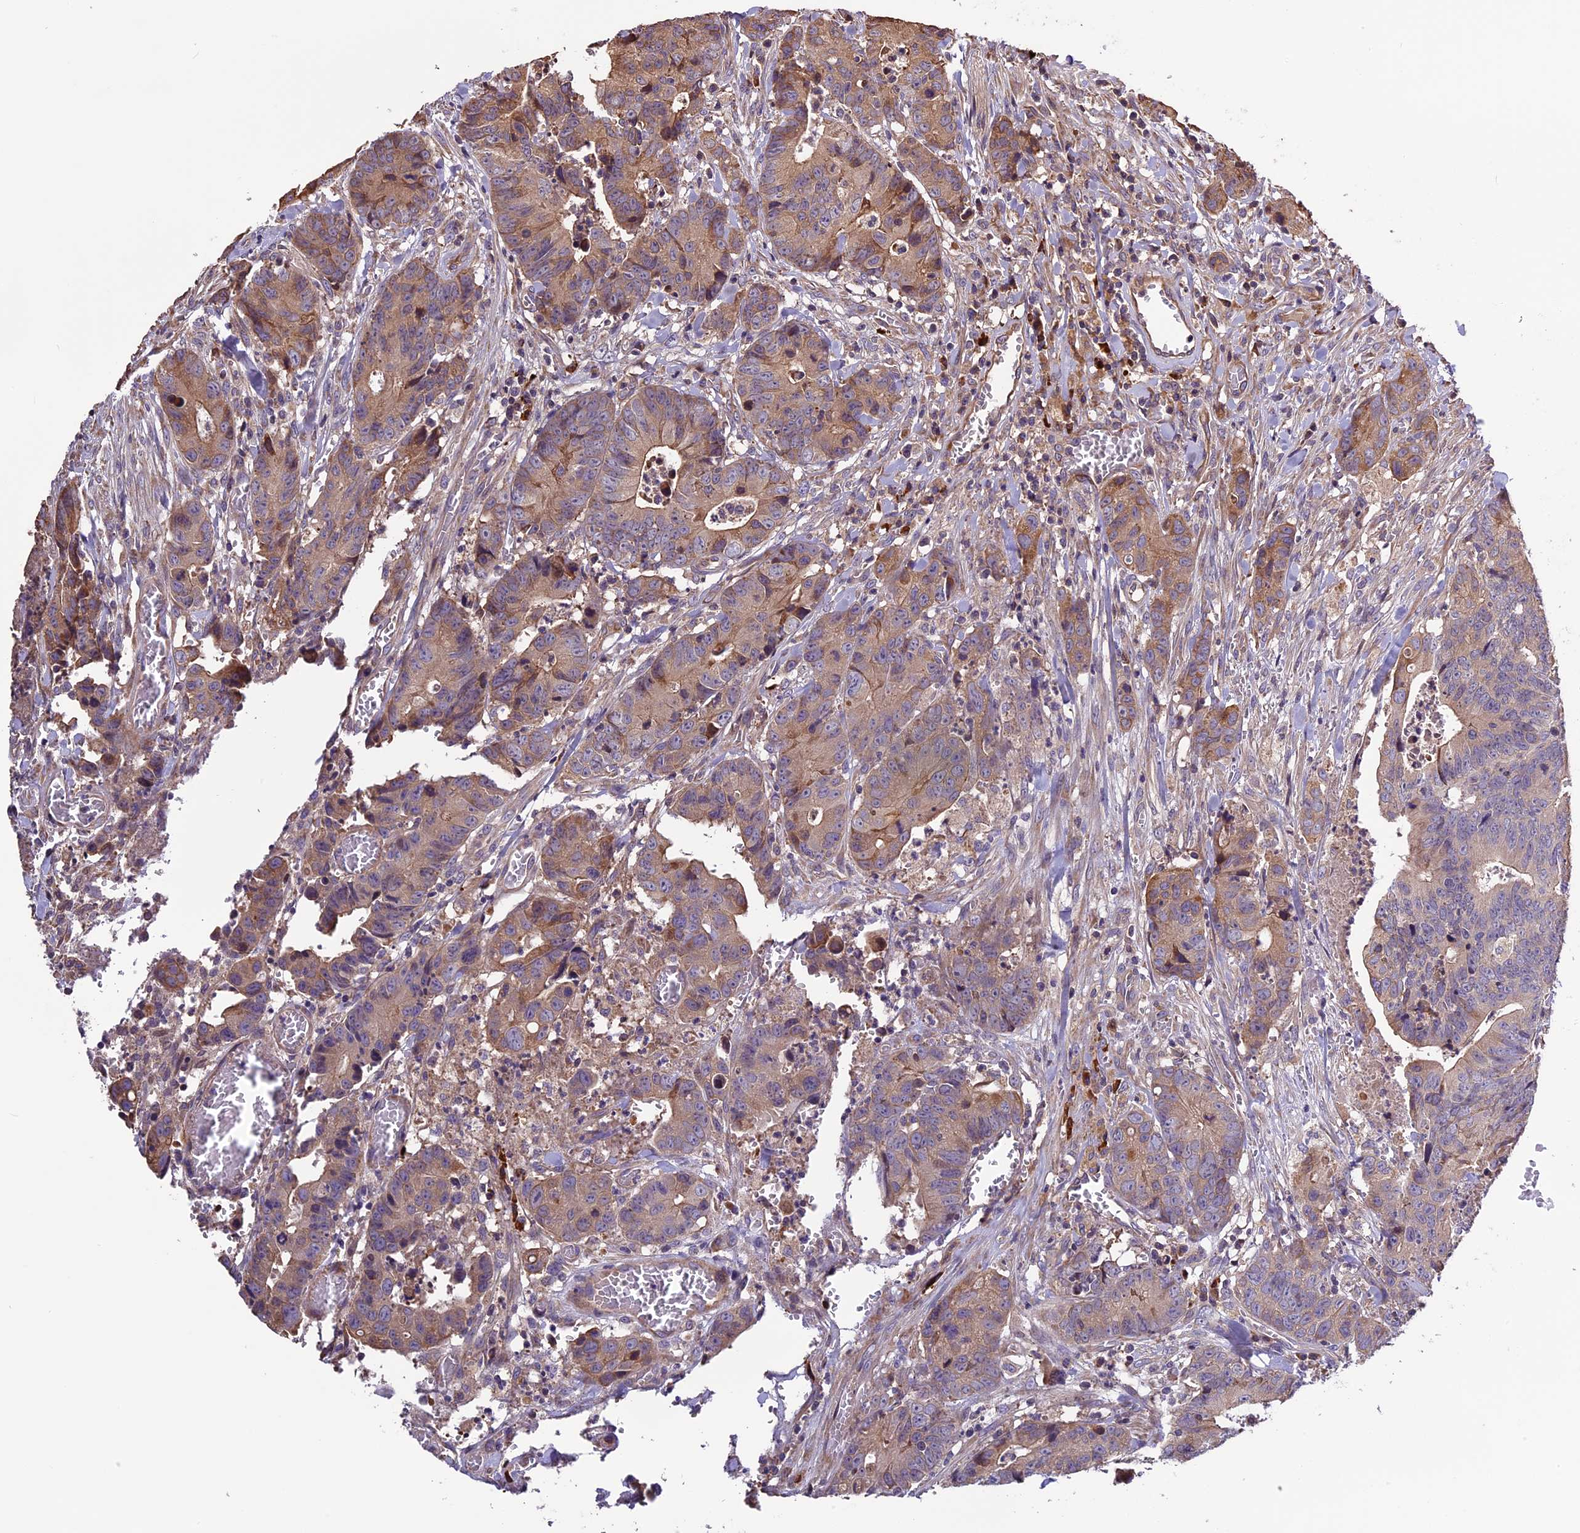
{"staining": {"intensity": "moderate", "quantity": ">75%", "location": "cytoplasmic/membranous"}, "tissue": "colorectal cancer", "cell_type": "Tumor cells", "image_type": "cancer", "snomed": [{"axis": "morphology", "description": "Adenocarcinoma, NOS"}, {"axis": "topography", "description": "Colon"}], "caption": "The histopathology image reveals a brown stain indicating the presence of a protein in the cytoplasmic/membranous of tumor cells in colorectal cancer. The protein of interest is stained brown, and the nuclei are stained in blue (DAB (3,3'-diaminobenzidine) IHC with brightfield microscopy, high magnification).", "gene": "ABCC10", "patient": {"sex": "female", "age": 57}}